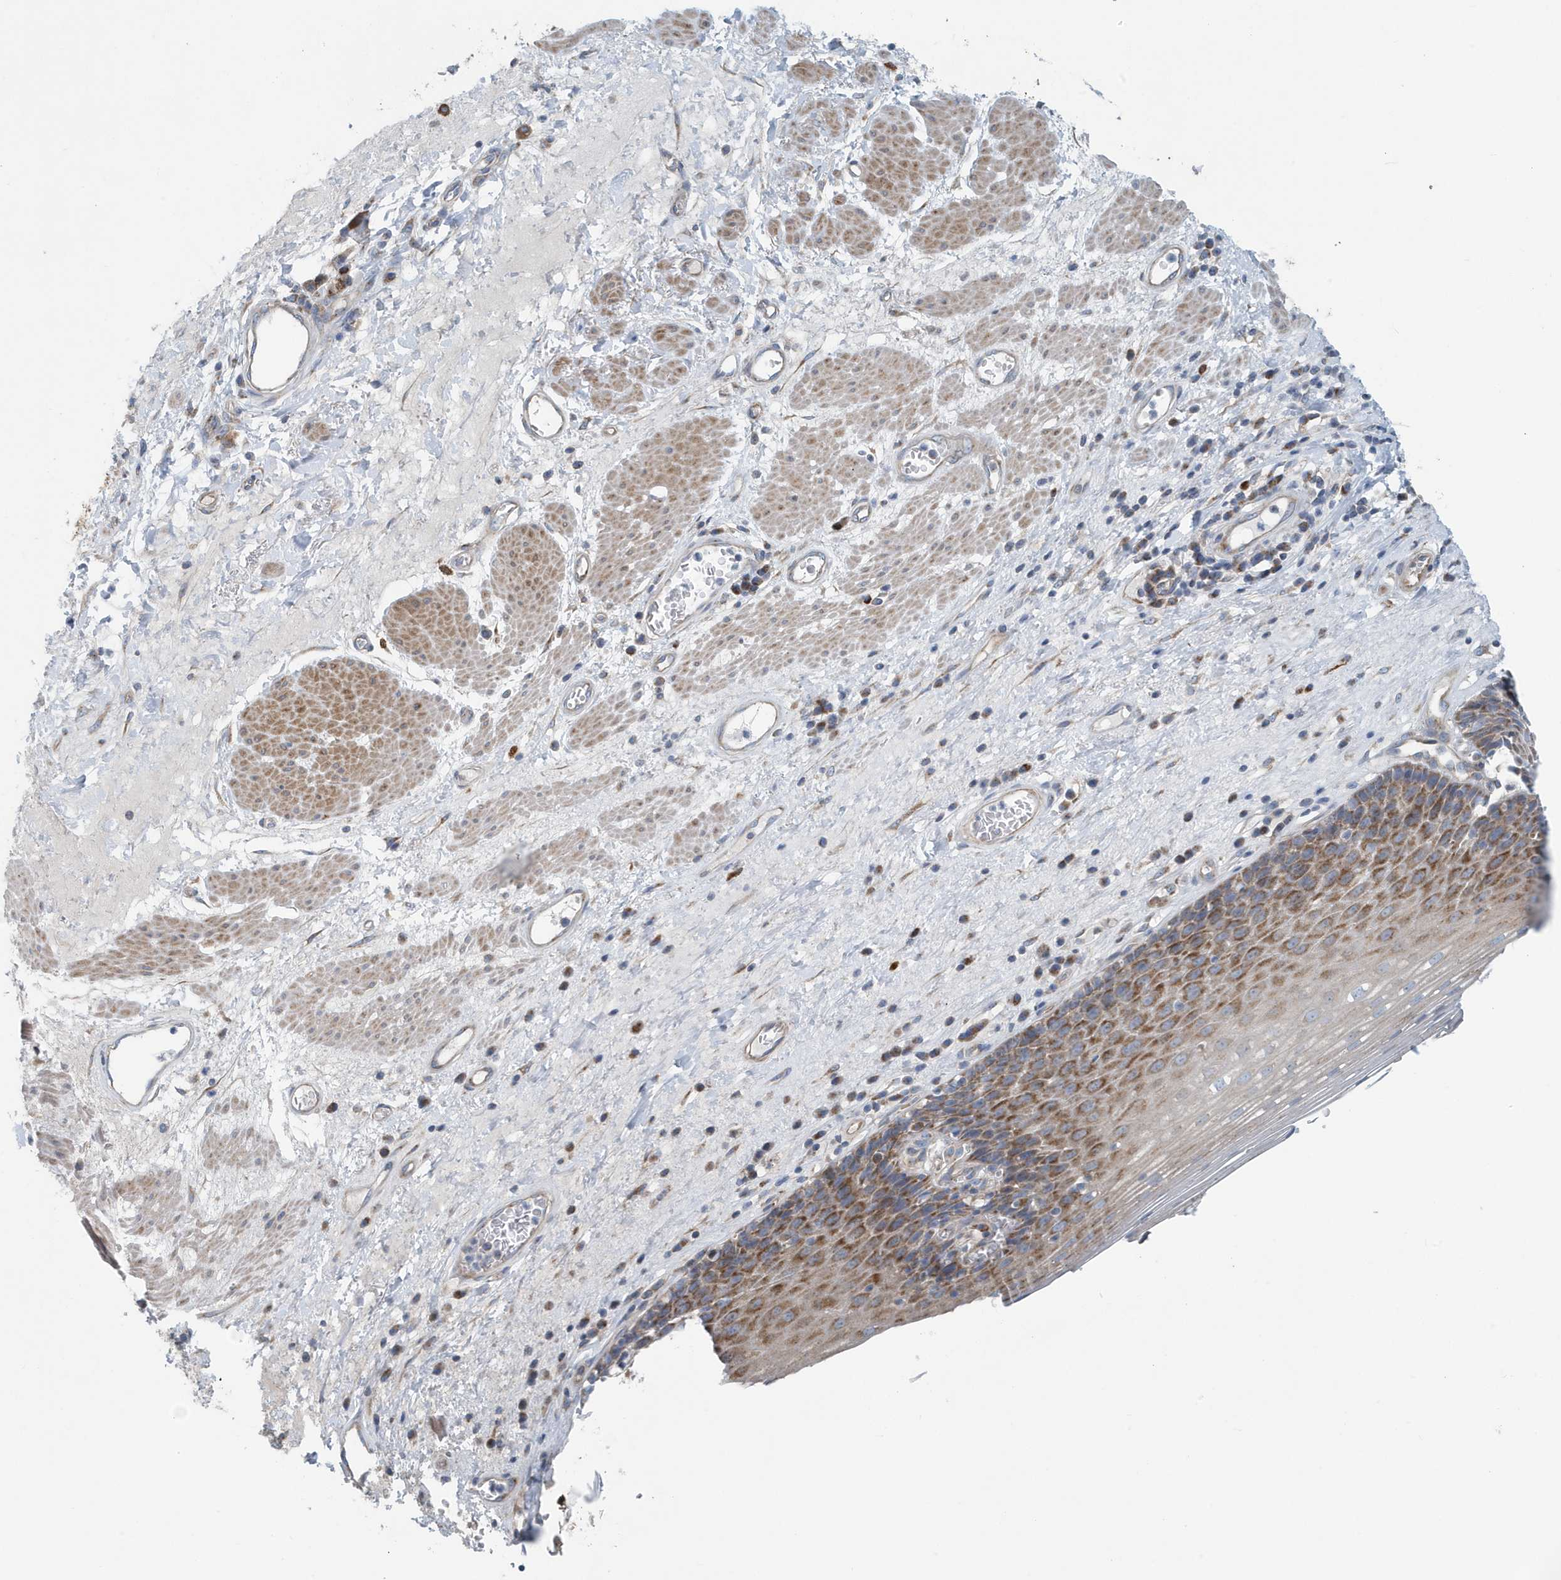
{"staining": {"intensity": "moderate", "quantity": "25%-75%", "location": "cytoplasmic/membranous"}, "tissue": "esophagus", "cell_type": "Squamous epithelial cells", "image_type": "normal", "snomed": [{"axis": "morphology", "description": "Normal tissue, NOS"}, {"axis": "topography", "description": "Esophagus"}], "caption": "Protein staining of normal esophagus exhibits moderate cytoplasmic/membranous expression in about 25%-75% of squamous epithelial cells. The staining was performed using DAB to visualize the protein expression in brown, while the nuclei were stained in blue with hematoxylin (Magnification: 20x).", "gene": "PPM1M", "patient": {"sex": "male", "age": 62}}